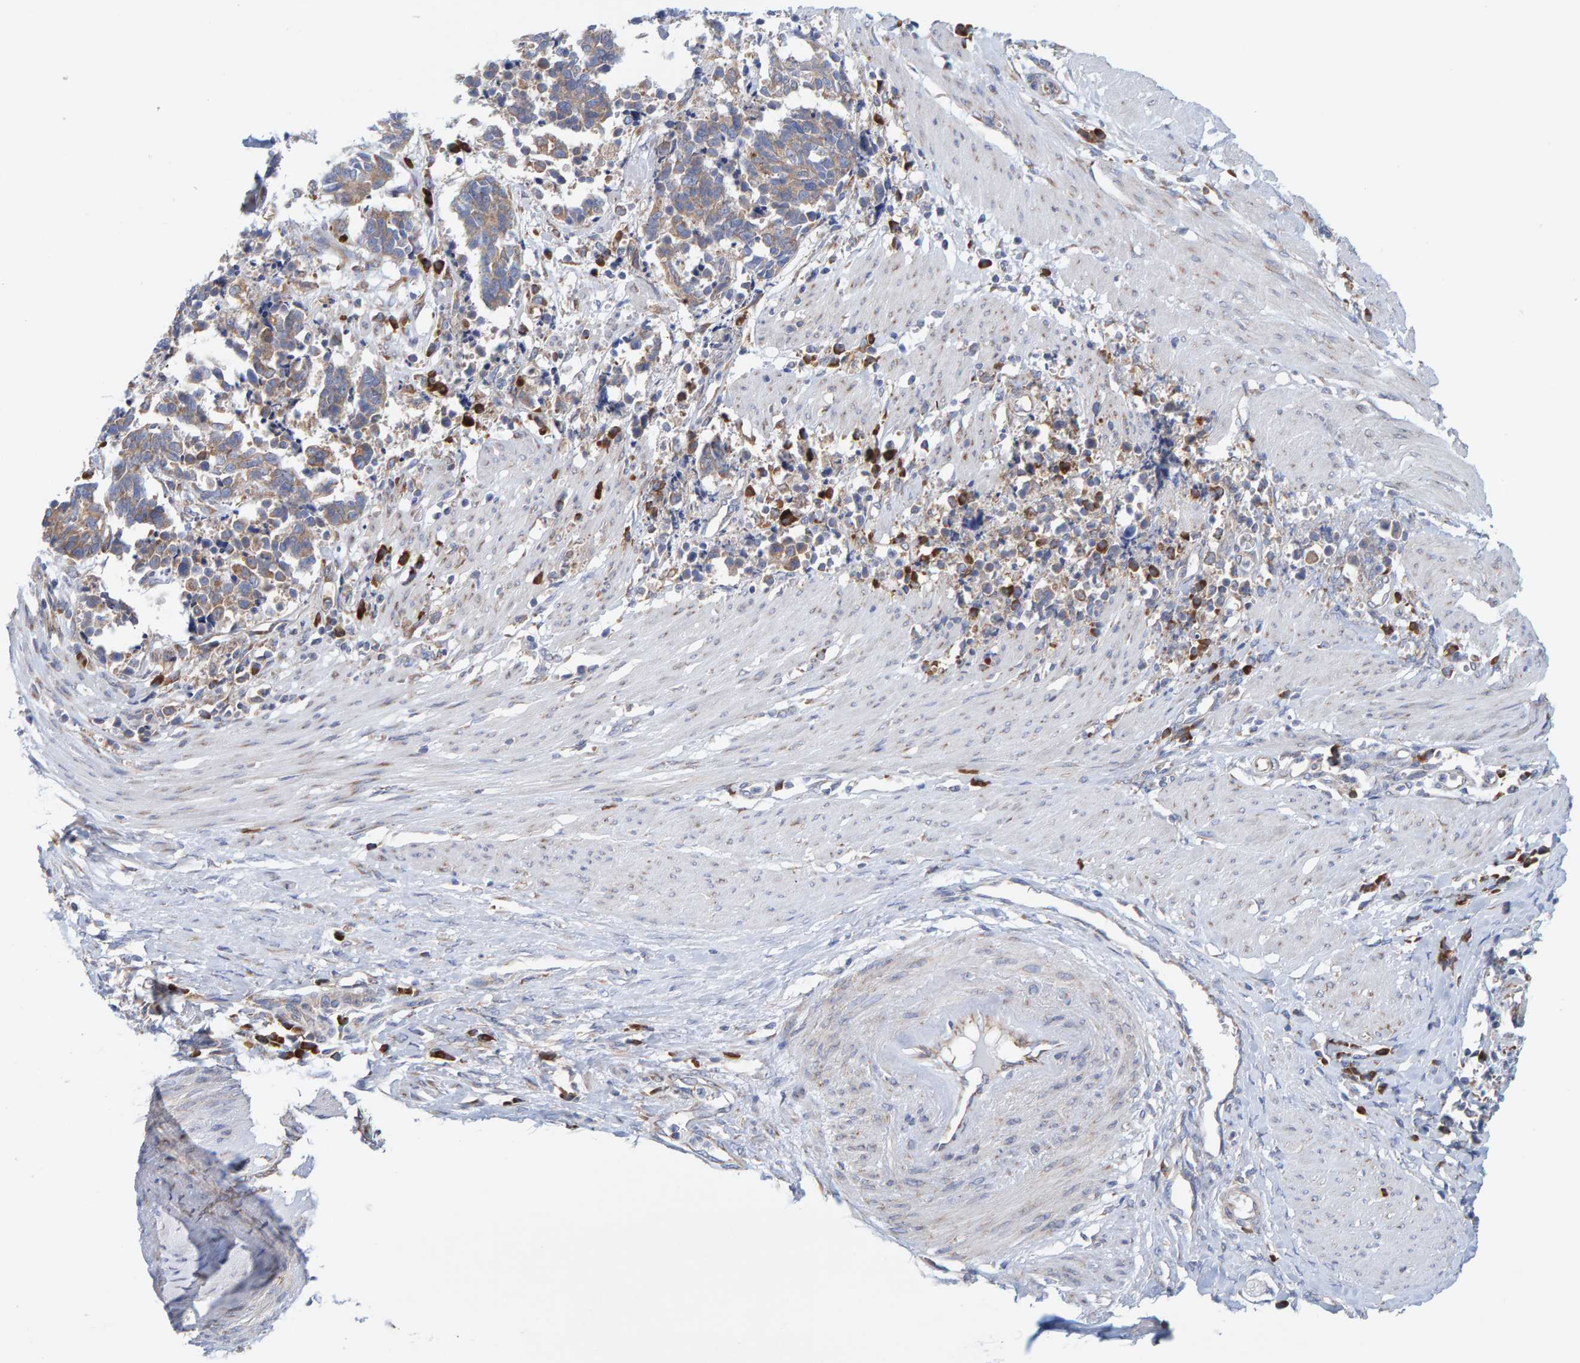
{"staining": {"intensity": "weak", "quantity": ">75%", "location": "cytoplasmic/membranous"}, "tissue": "cervical cancer", "cell_type": "Tumor cells", "image_type": "cancer", "snomed": [{"axis": "morphology", "description": "Normal tissue, NOS"}, {"axis": "morphology", "description": "Squamous cell carcinoma, NOS"}, {"axis": "topography", "description": "Cervix"}], "caption": "Tumor cells show low levels of weak cytoplasmic/membranous staining in approximately >75% of cells in human cervical squamous cell carcinoma.", "gene": "CDK5RAP3", "patient": {"sex": "female", "age": 35}}